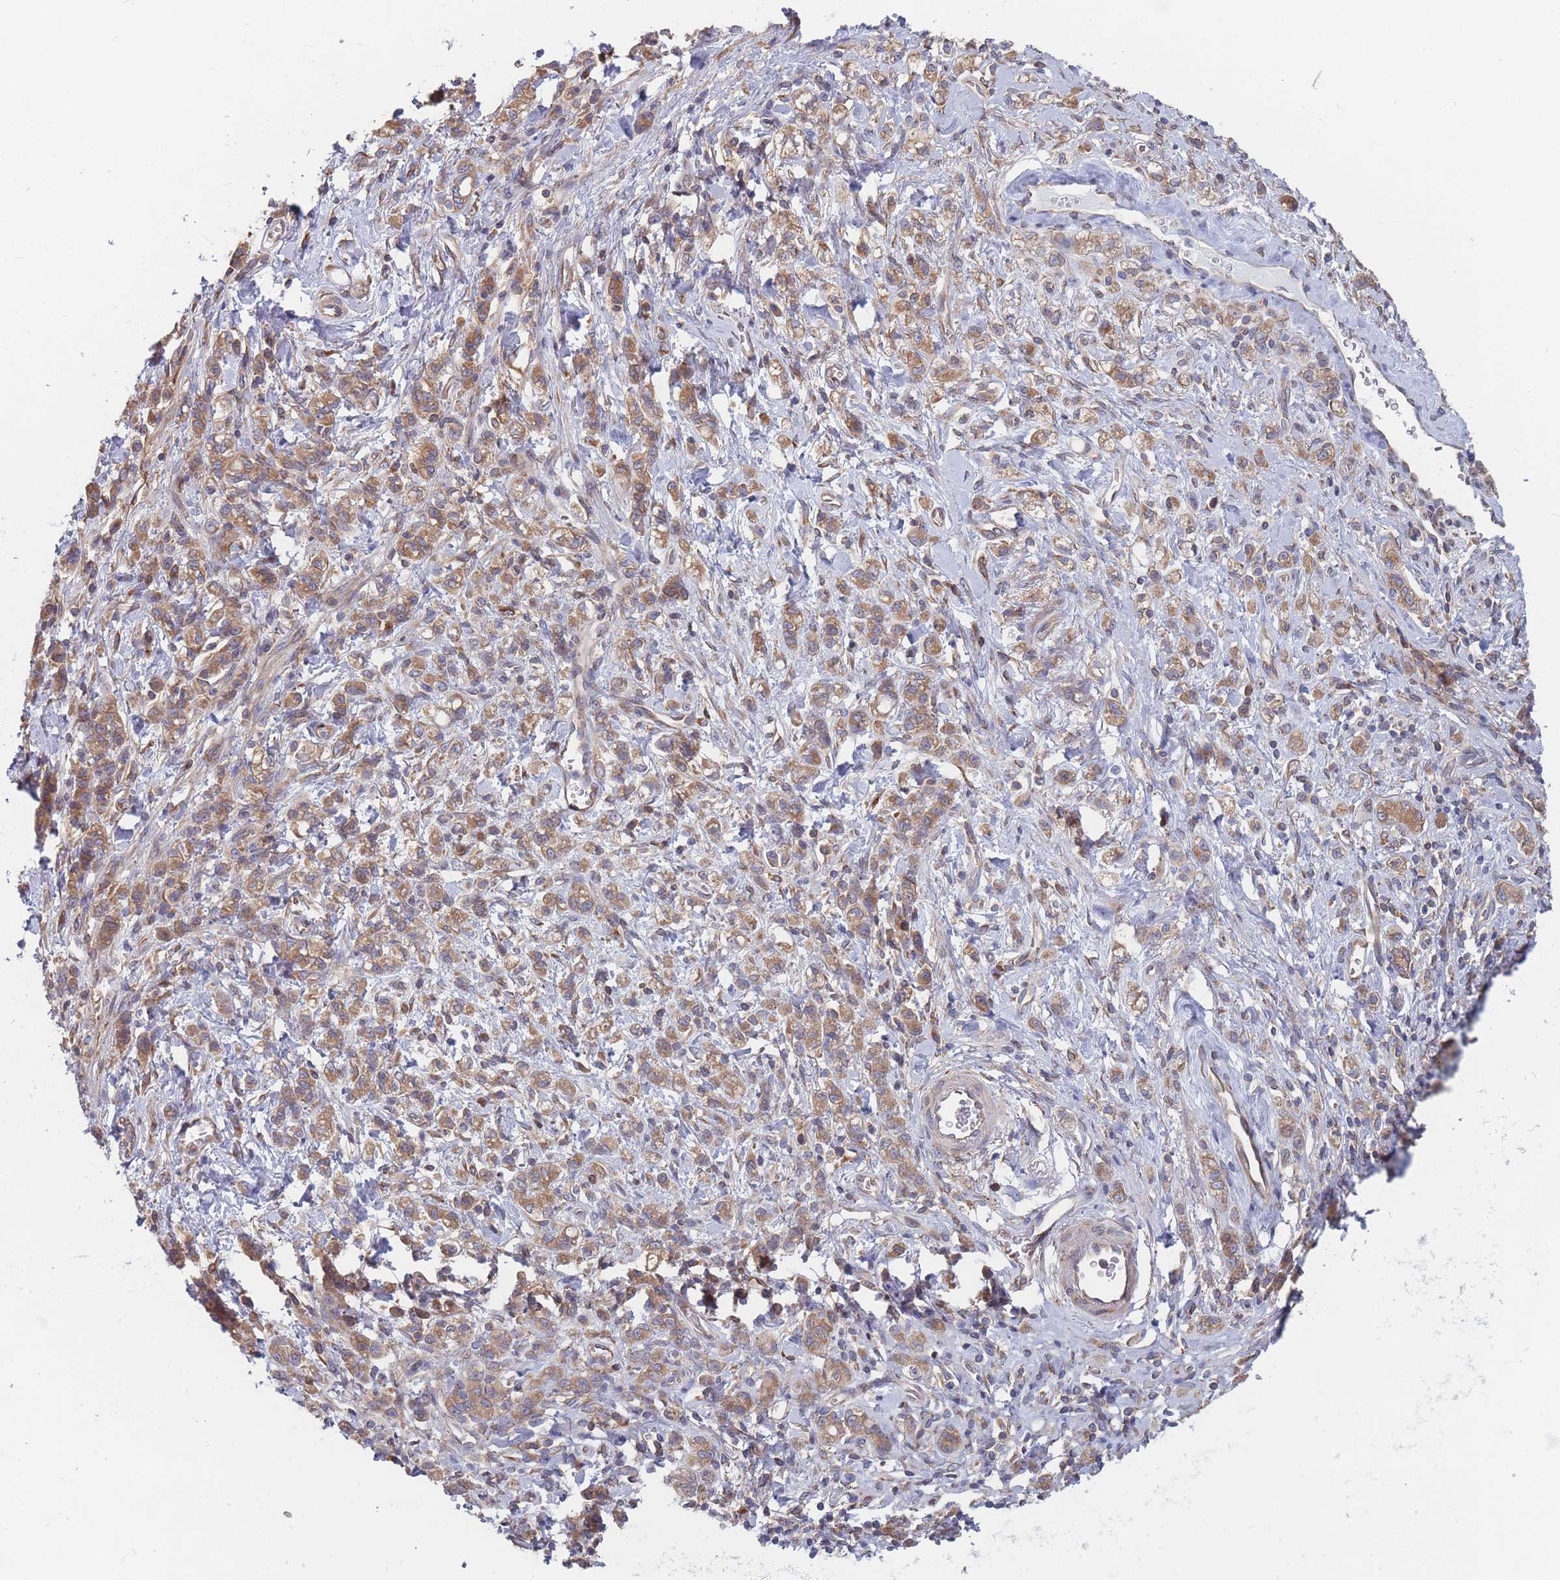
{"staining": {"intensity": "moderate", "quantity": ">75%", "location": "cytoplasmic/membranous"}, "tissue": "stomach cancer", "cell_type": "Tumor cells", "image_type": "cancer", "snomed": [{"axis": "morphology", "description": "Adenocarcinoma, NOS"}, {"axis": "topography", "description": "Stomach"}], "caption": "Adenocarcinoma (stomach) tissue reveals moderate cytoplasmic/membranous staining in about >75% of tumor cells", "gene": "KDSR", "patient": {"sex": "male", "age": 77}}